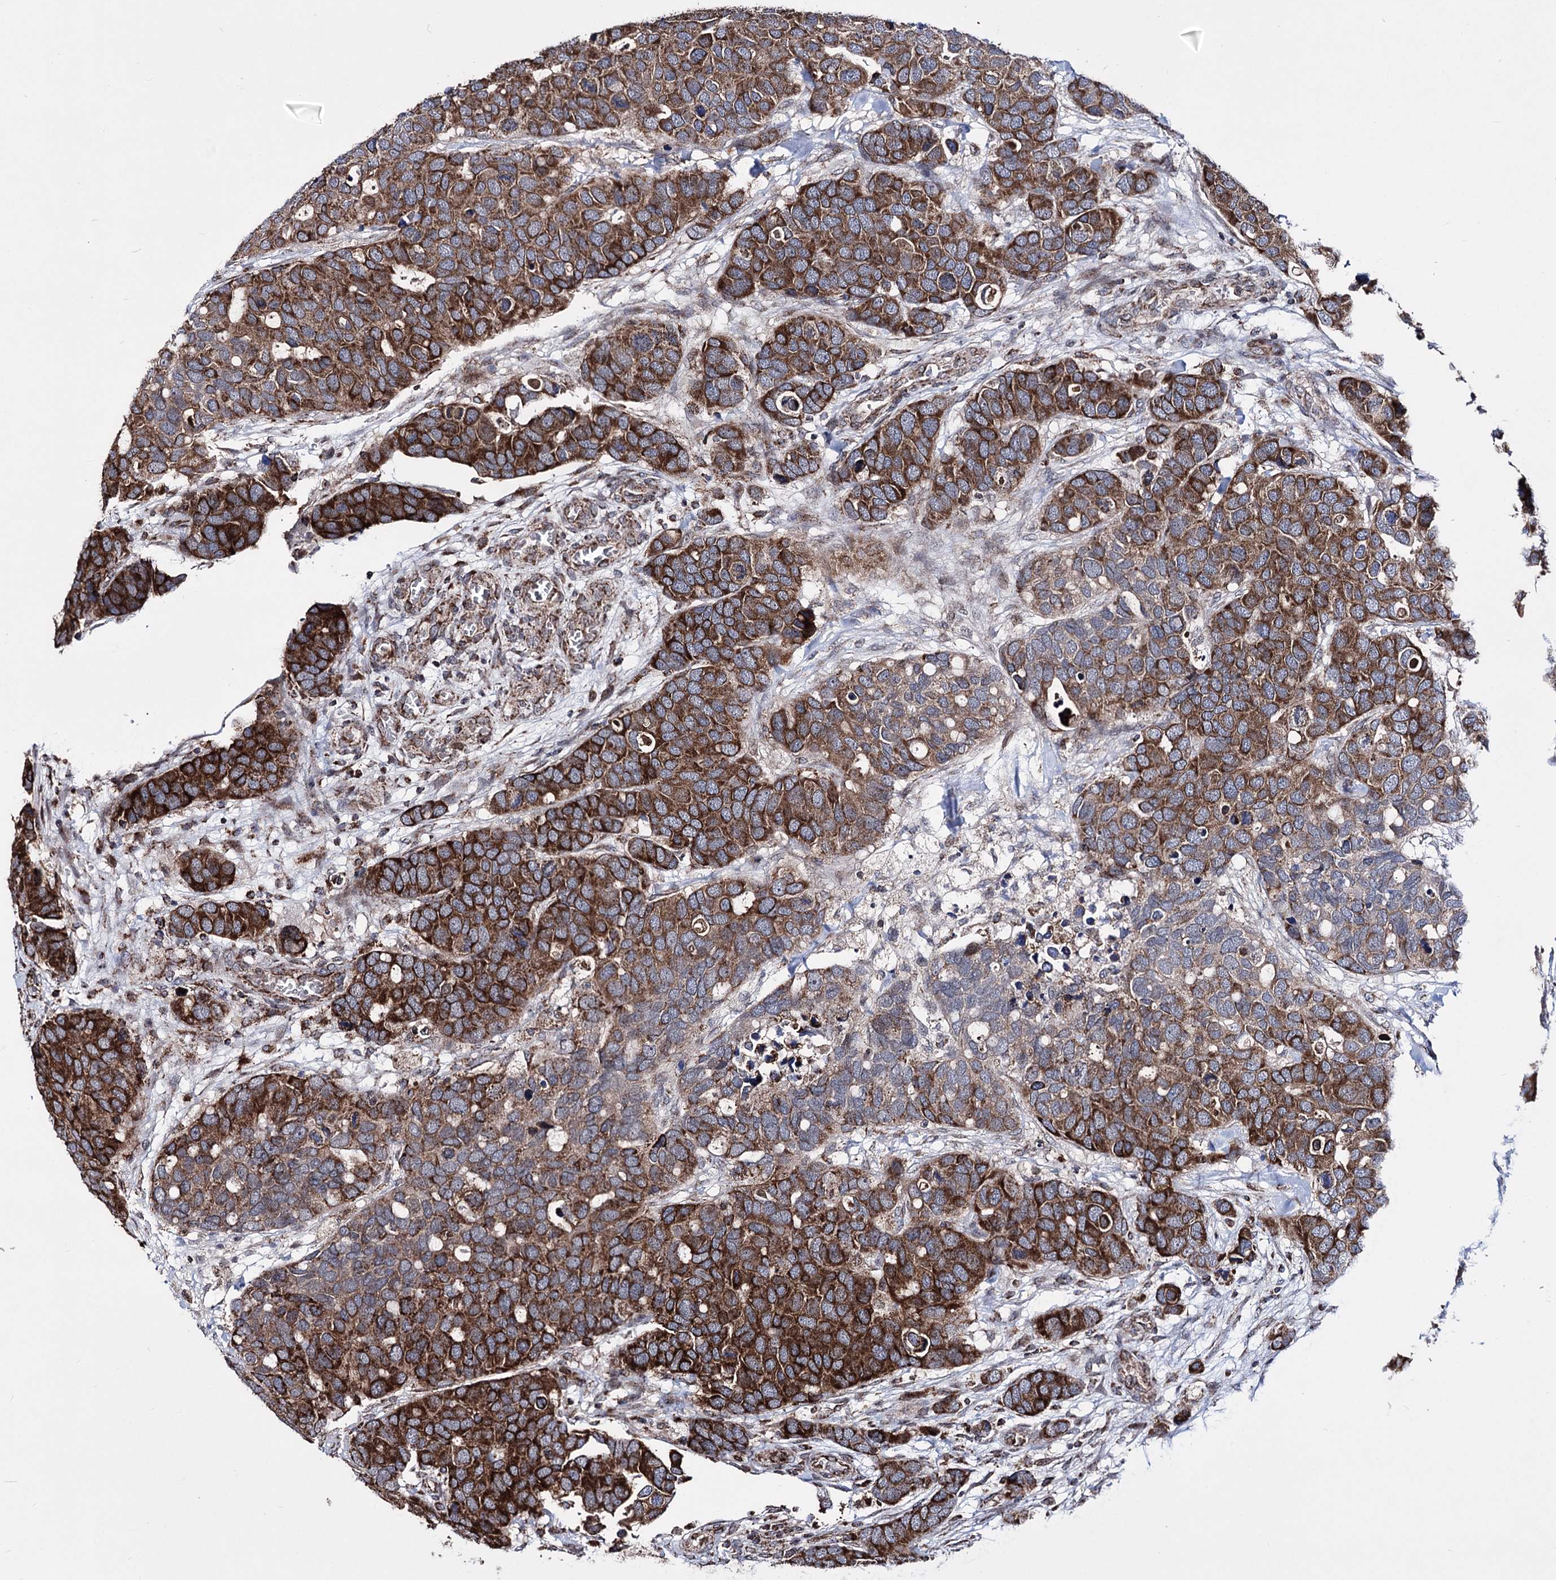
{"staining": {"intensity": "strong", "quantity": ">75%", "location": "cytoplasmic/membranous"}, "tissue": "breast cancer", "cell_type": "Tumor cells", "image_type": "cancer", "snomed": [{"axis": "morphology", "description": "Duct carcinoma"}, {"axis": "topography", "description": "Breast"}], "caption": "A high-resolution image shows immunohistochemistry staining of breast infiltrating ductal carcinoma, which exhibits strong cytoplasmic/membranous expression in approximately >75% of tumor cells.", "gene": "CREB3L4", "patient": {"sex": "female", "age": 83}}